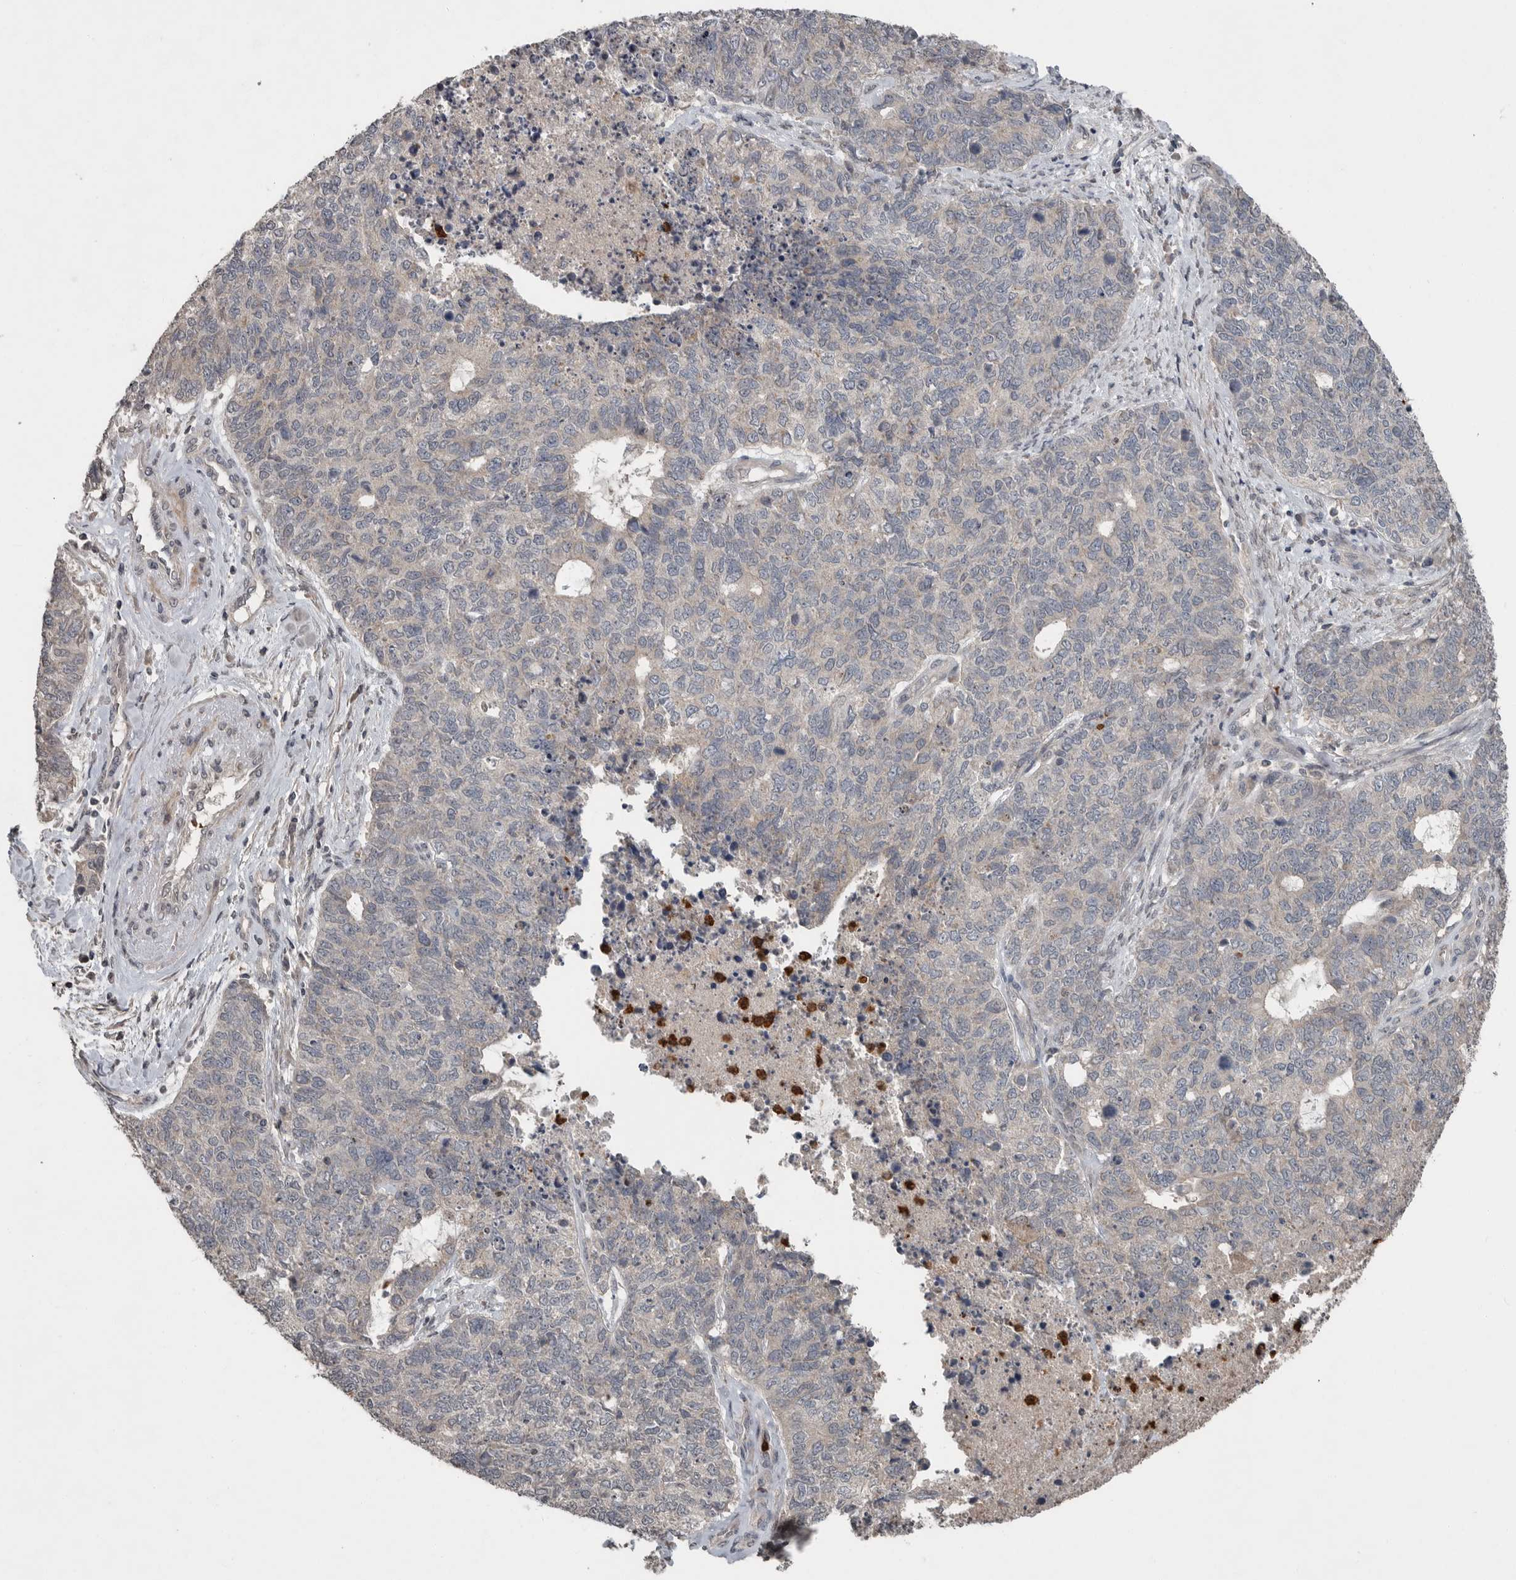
{"staining": {"intensity": "weak", "quantity": "<25%", "location": "cytoplasmic/membranous"}, "tissue": "cervical cancer", "cell_type": "Tumor cells", "image_type": "cancer", "snomed": [{"axis": "morphology", "description": "Squamous cell carcinoma, NOS"}, {"axis": "topography", "description": "Cervix"}], "caption": "Immunohistochemistry (IHC) image of squamous cell carcinoma (cervical) stained for a protein (brown), which reveals no expression in tumor cells. (DAB immunohistochemistry (IHC) with hematoxylin counter stain).", "gene": "SCP2", "patient": {"sex": "female", "age": 63}}